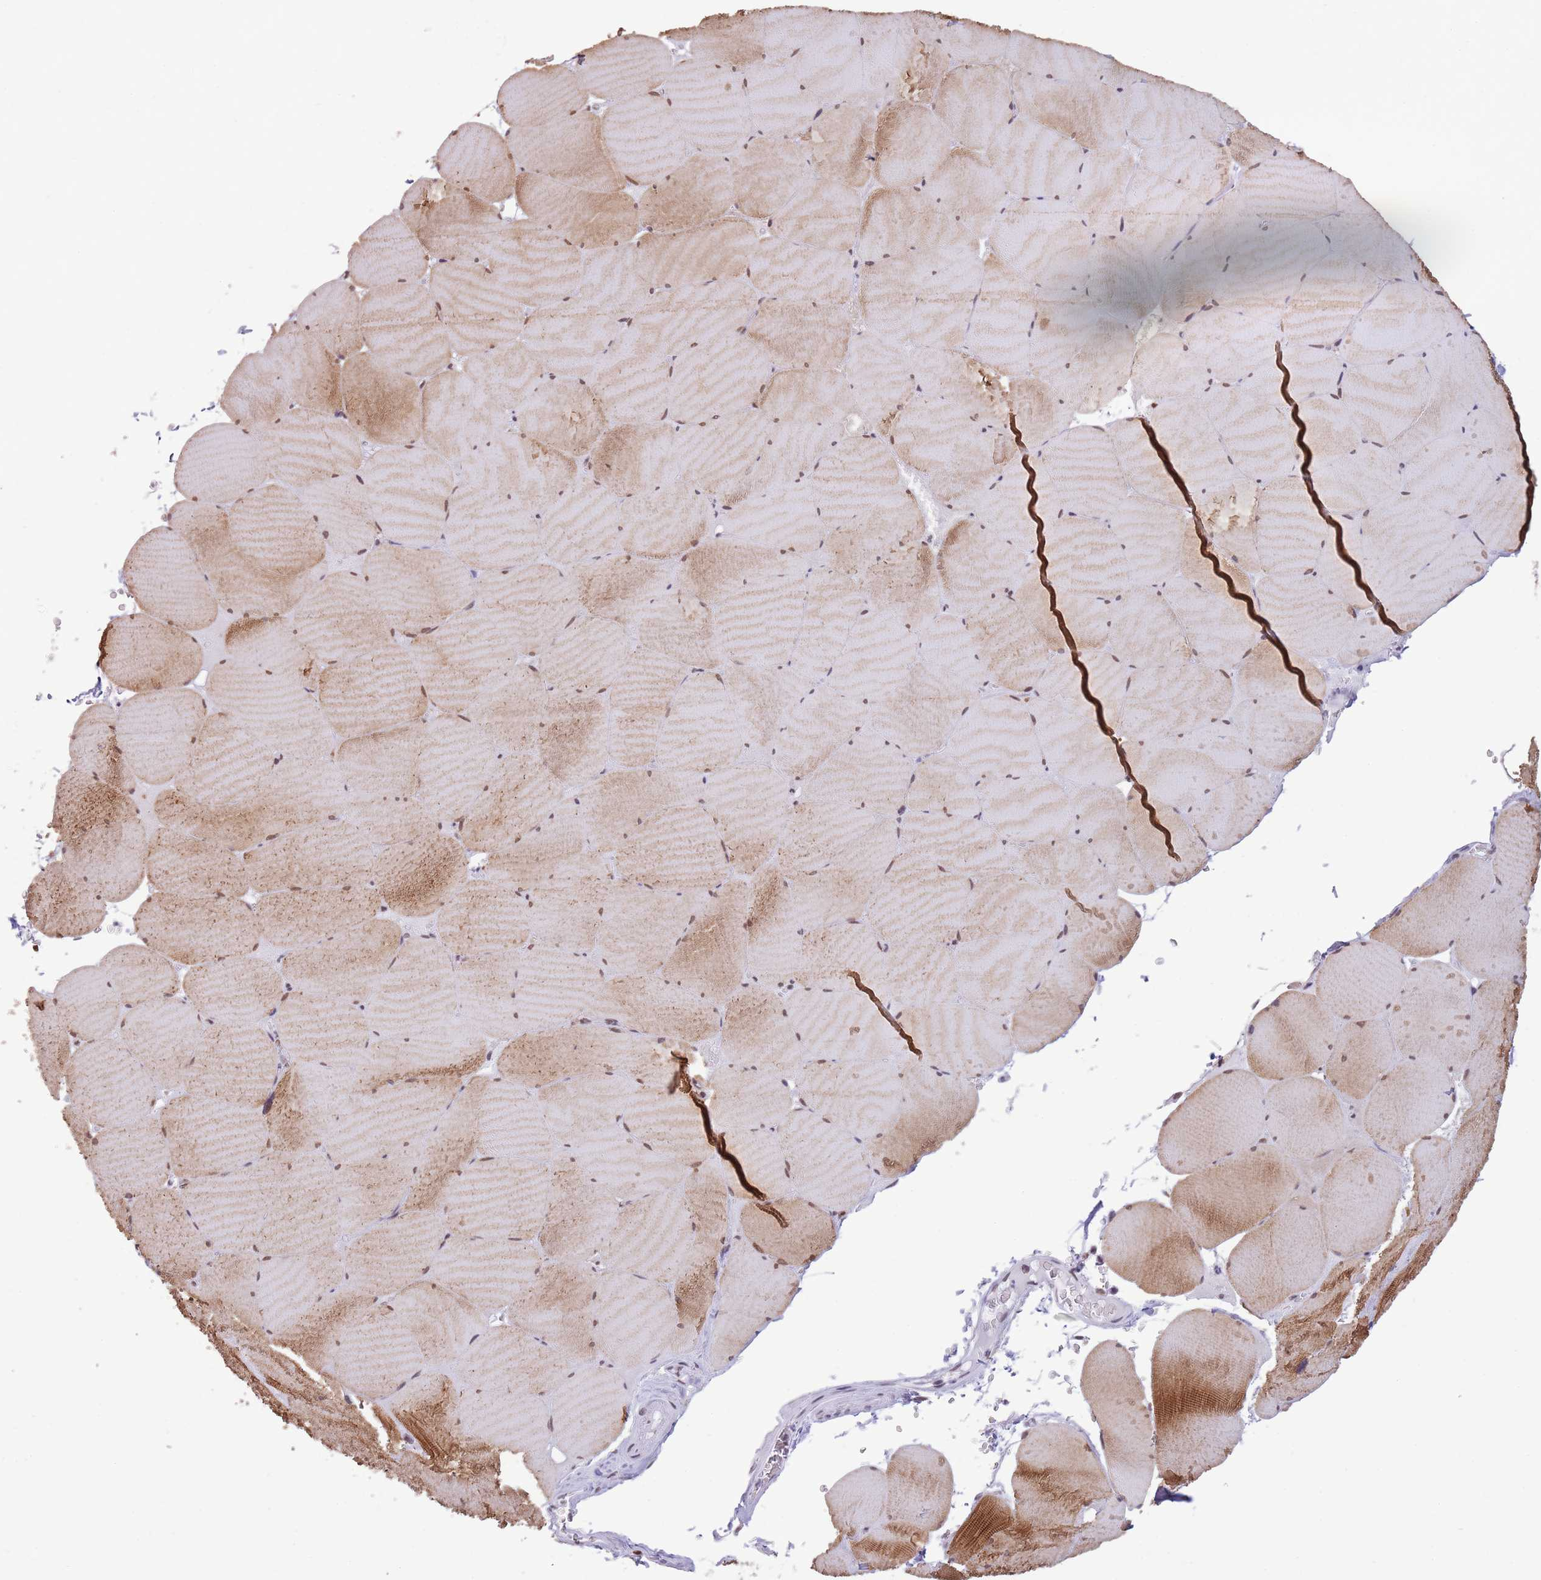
{"staining": {"intensity": "moderate", "quantity": ">75%", "location": "cytoplasmic/membranous"}, "tissue": "skeletal muscle", "cell_type": "Myocytes", "image_type": "normal", "snomed": [{"axis": "morphology", "description": "Normal tissue, NOS"}, {"axis": "topography", "description": "Skeletal muscle"}, {"axis": "topography", "description": "Head-Neck"}], "caption": "A micrograph showing moderate cytoplasmic/membranous positivity in approximately >75% of myocytes in normal skeletal muscle, as visualized by brown immunohistochemical staining.", "gene": "TRIM32", "patient": {"sex": "male", "age": 66}}